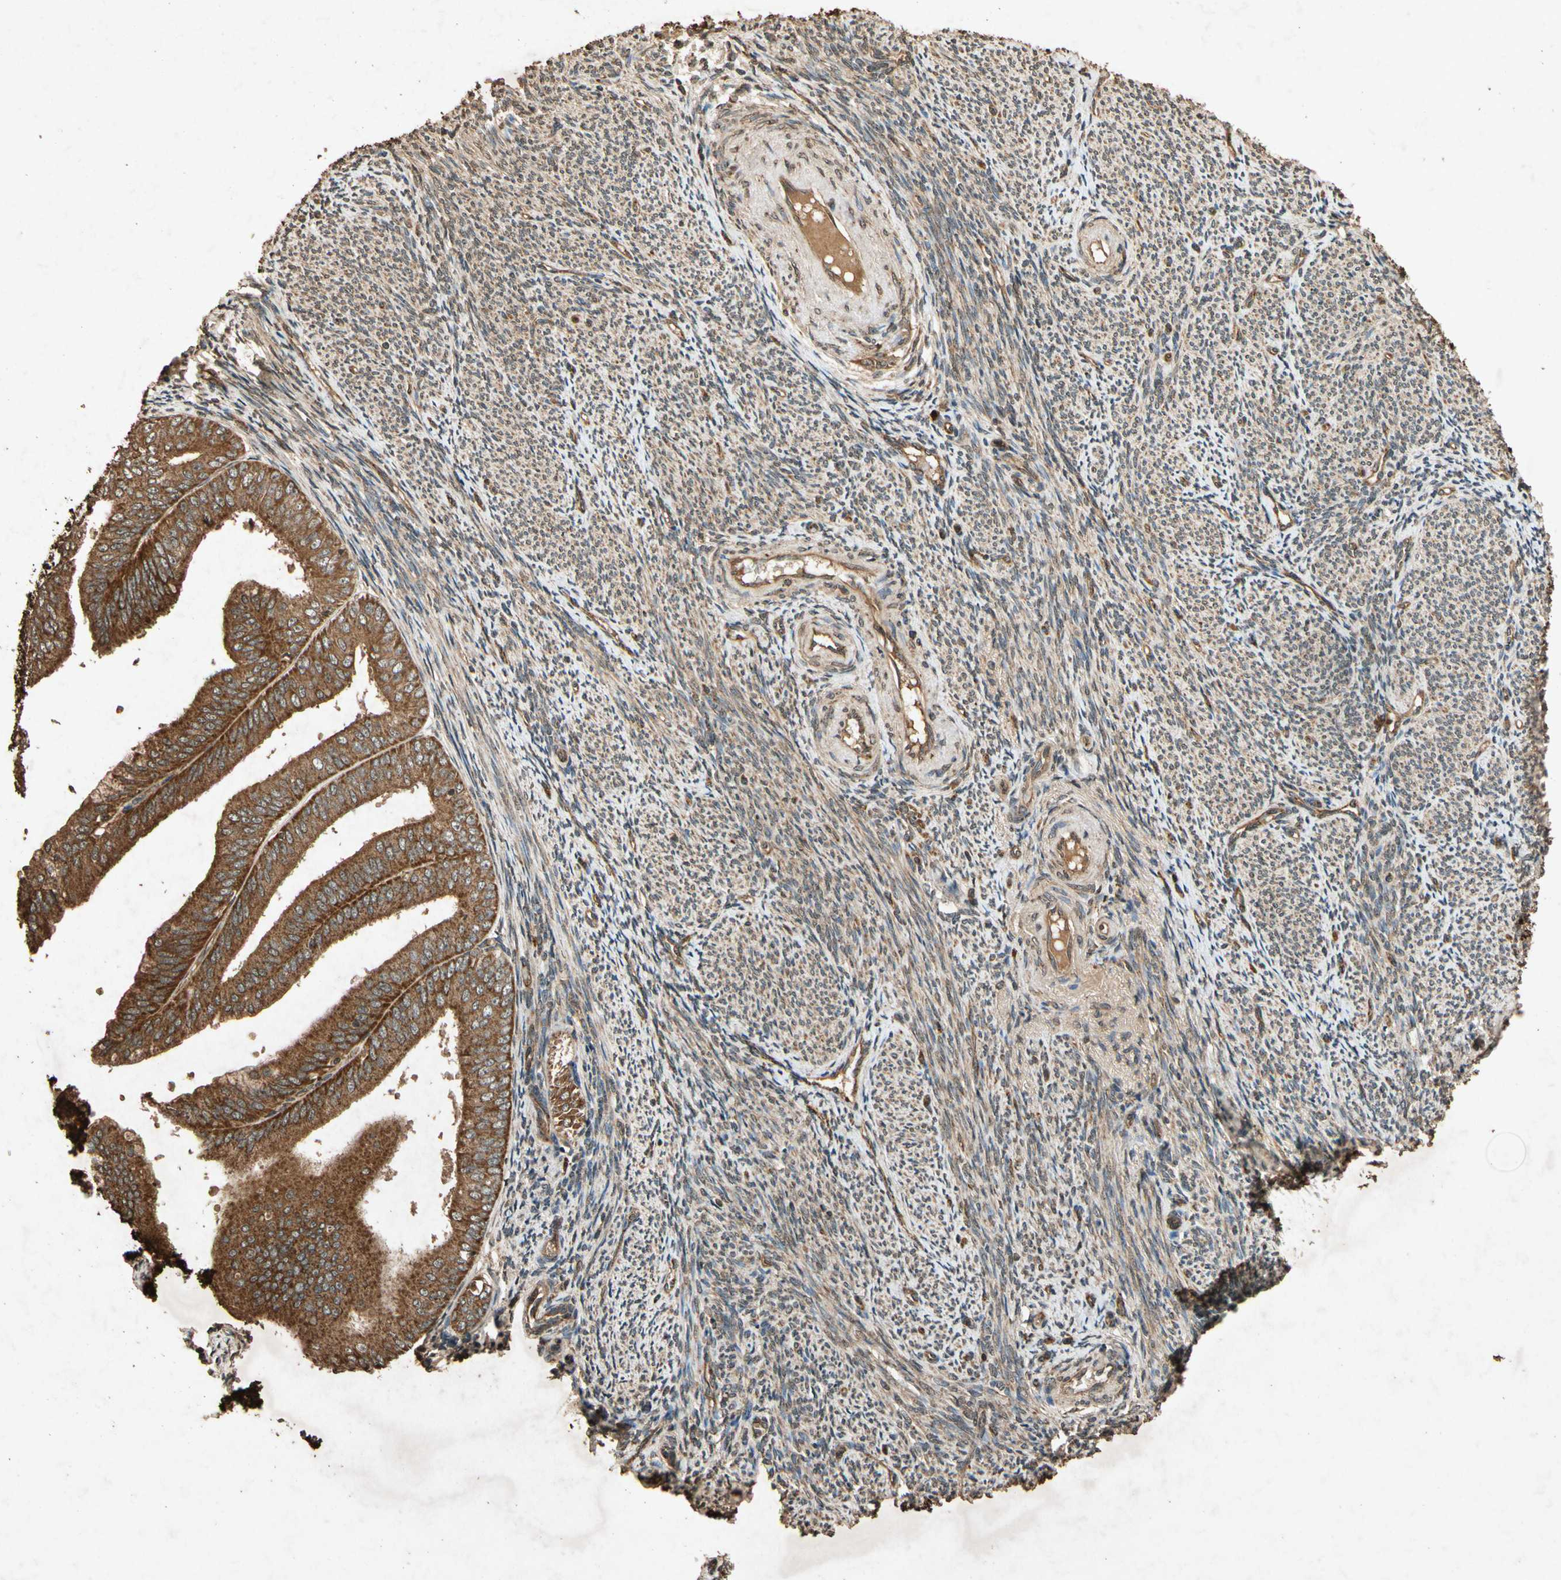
{"staining": {"intensity": "strong", "quantity": ">75%", "location": "cytoplasmic/membranous"}, "tissue": "endometrial cancer", "cell_type": "Tumor cells", "image_type": "cancer", "snomed": [{"axis": "morphology", "description": "Adenocarcinoma, NOS"}, {"axis": "topography", "description": "Endometrium"}], "caption": "Brown immunohistochemical staining in human endometrial adenocarcinoma reveals strong cytoplasmic/membranous expression in approximately >75% of tumor cells.", "gene": "TXN2", "patient": {"sex": "female", "age": 63}}